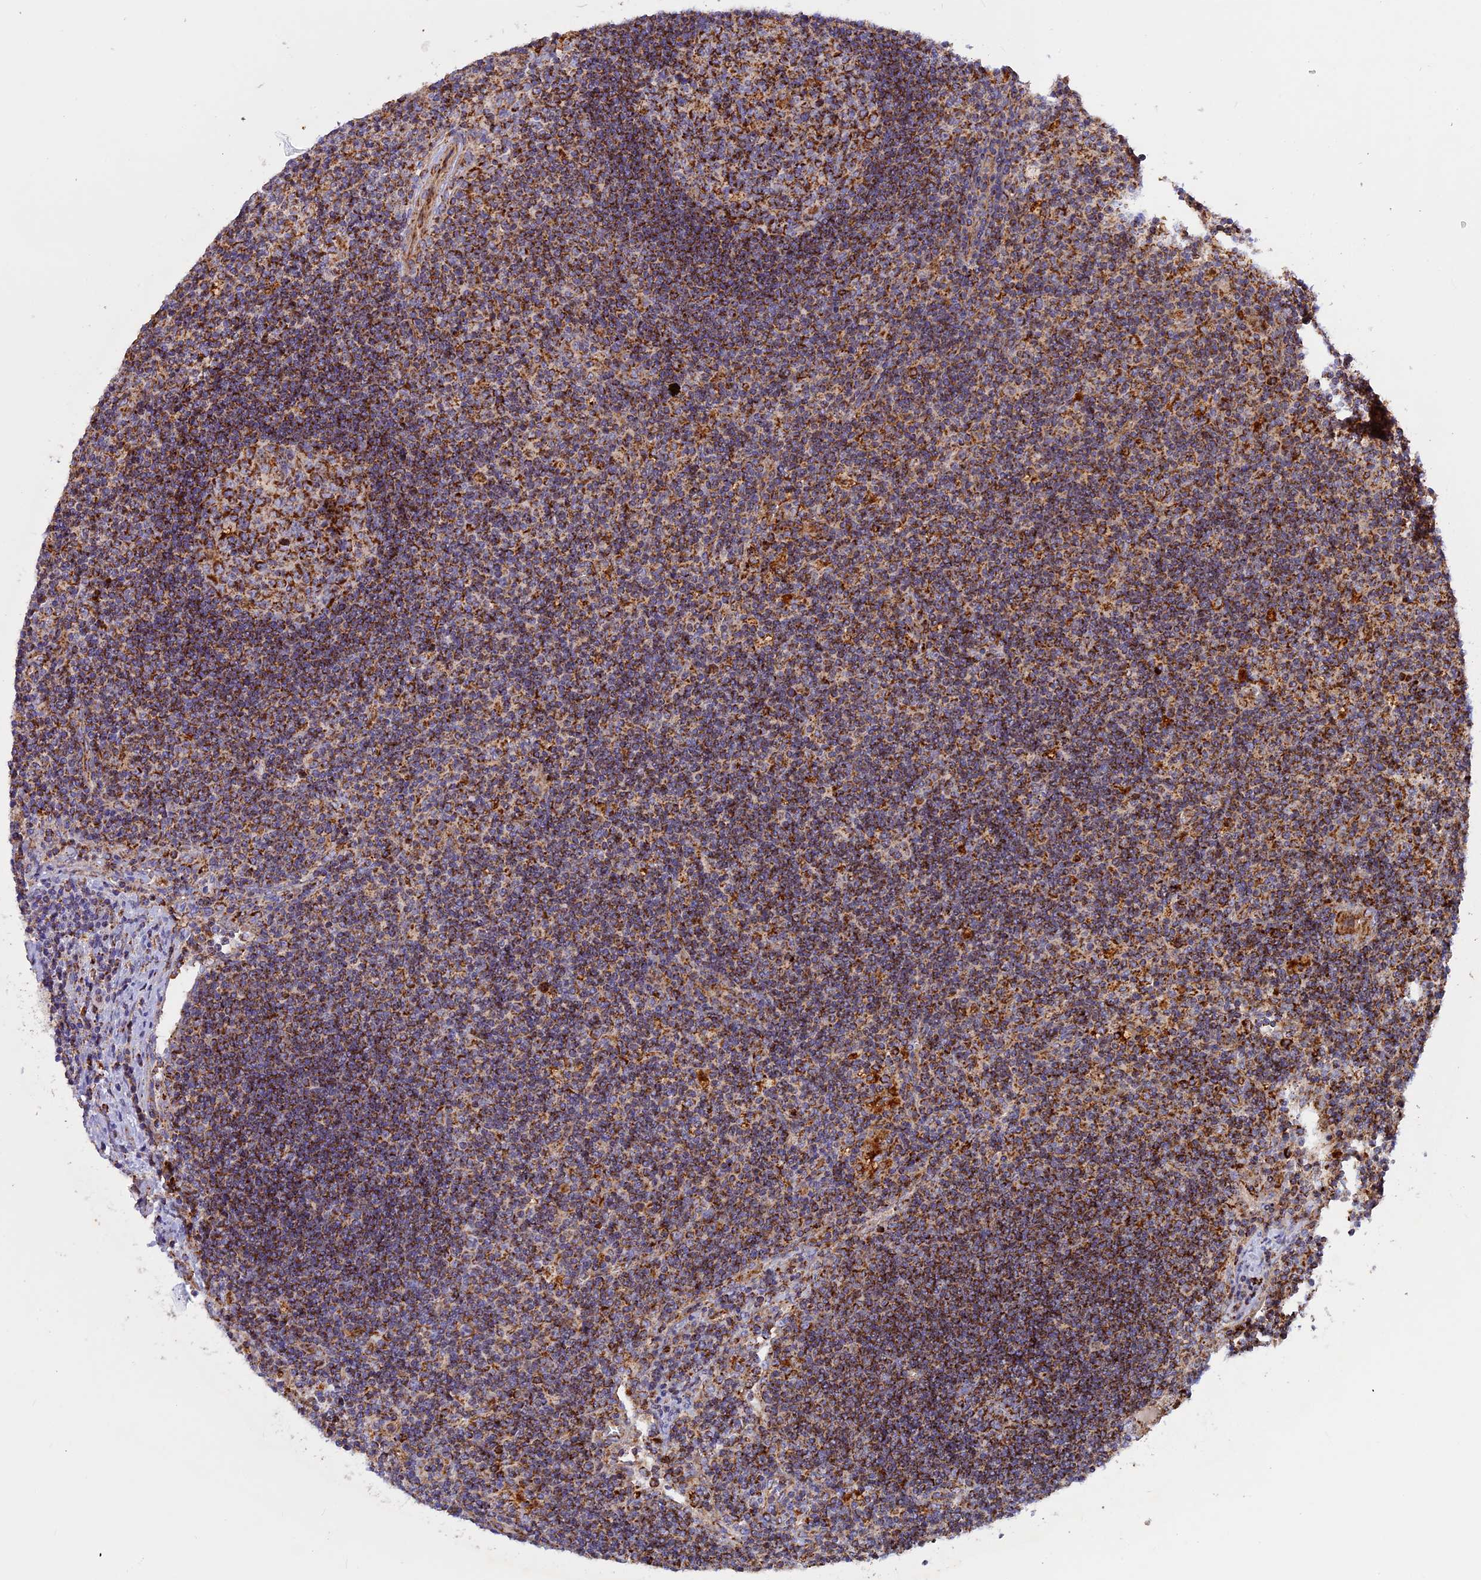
{"staining": {"intensity": "strong", "quantity": ">75%", "location": "cytoplasmic/membranous"}, "tissue": "lymph node", "cell_type": "Germinal center cells", "image_type": "normal", "snomed": [{"axis": "morphology", "description": "Normal tissue, NOS"}, {"axis": "topography", "description": "Lymph node"}], "caption": "Lymph node stained with immunohistochemistry (IHC) displays strong cytoplasmic/membranous expression in about >75% of germinal center cells.", "gene": "UQCRB", "patient": {"sex": "male", "age": 58}}